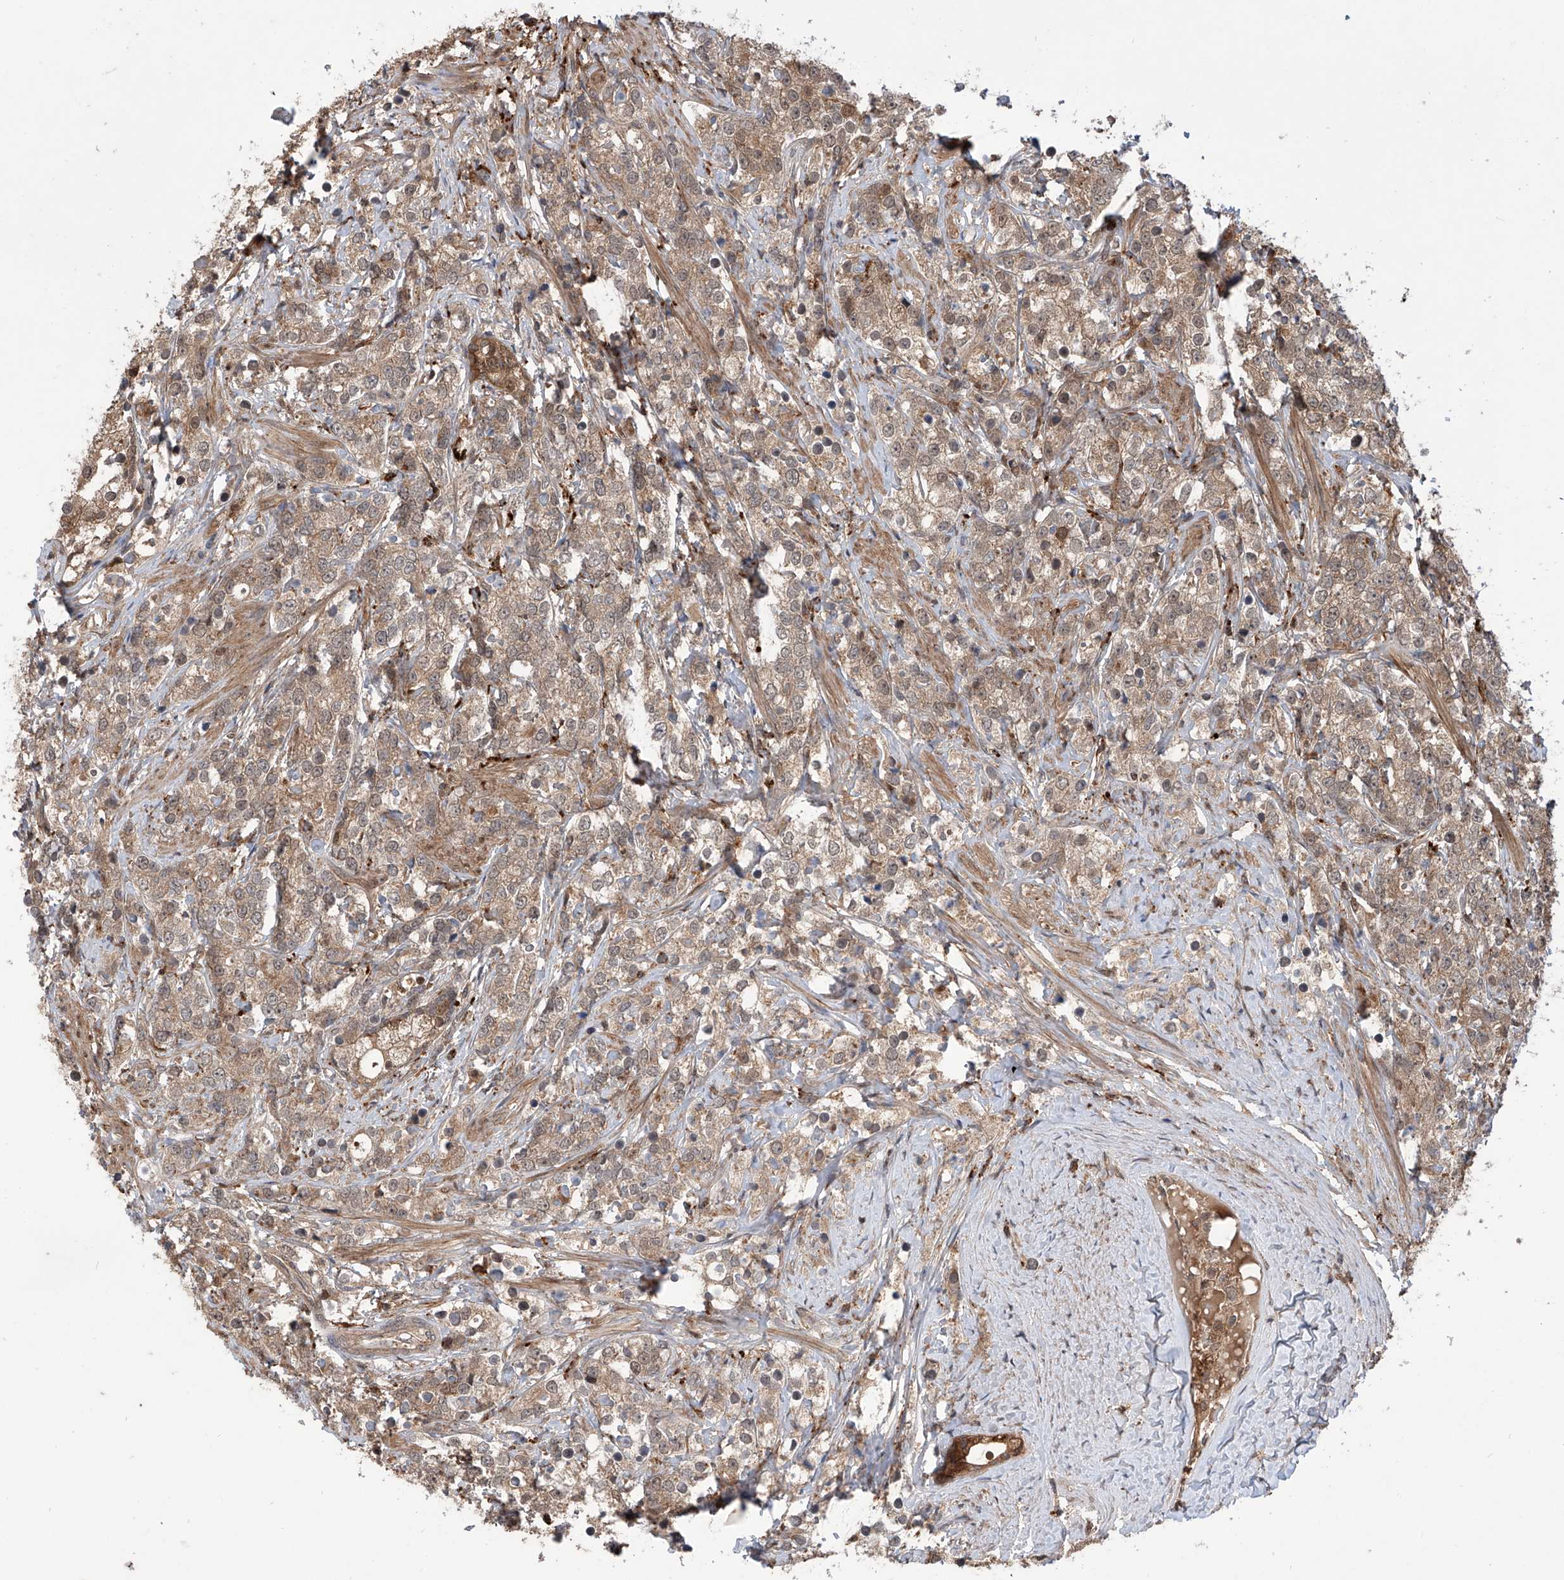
{"staining": {"intensity": "moderate", "quantity": ">75%", "location": "cytoplasmic/membranous,nuclear"}, "tissue": "prostate cancer", "cell_type": "Tumor cells", "image_type": "cancer", "snomed": [{"axis": "morphology", "description": "Adenocarcinoma, High grade"}, {"axis": "topography", "description": "Prostate"}], "caption": "Protein staining exhibits moderate cytoplasmic/membranous and nuclear expression in approximately >75% of tumor cells in prostate cancer.", "gene": "HOXC8", "patient": {"sex": "male", "age": 69}}